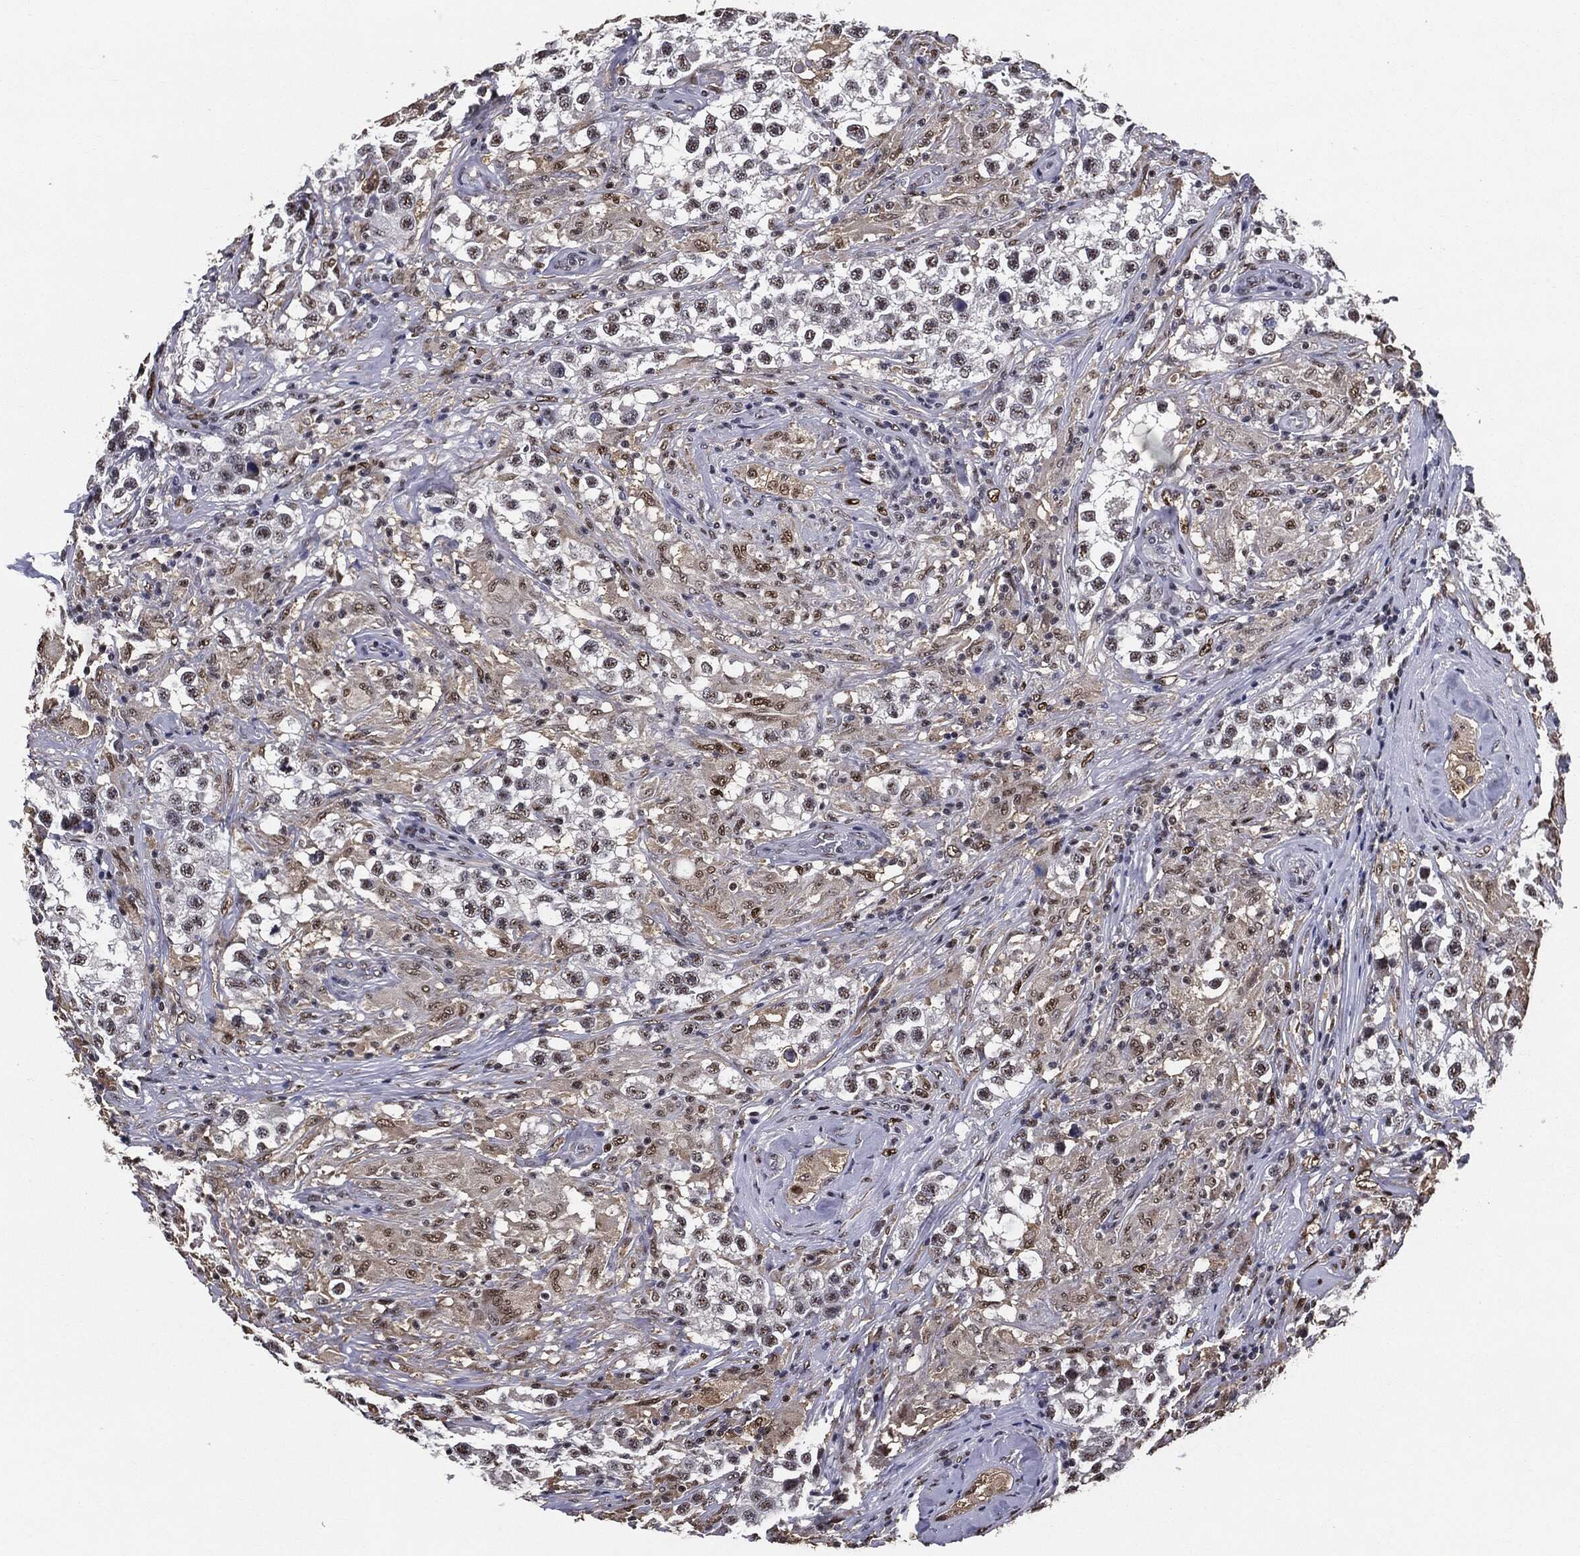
{"staining": {"intensity": "negative", "quantity": "none", "location": "none"}, "tissue": "testis cancer", "cell_type": "Tumor cells", "image_type": "cancer", "snomed": [{"axis": "morphology", "description": "Seminoma, NOS"}, {"axis": "topography", "description": "Testis"}], "caption": "Tumor cells show no significant expression in testis seminoma.", "gene": "JUN", "patient": {"sex": "male", "age": 46}}